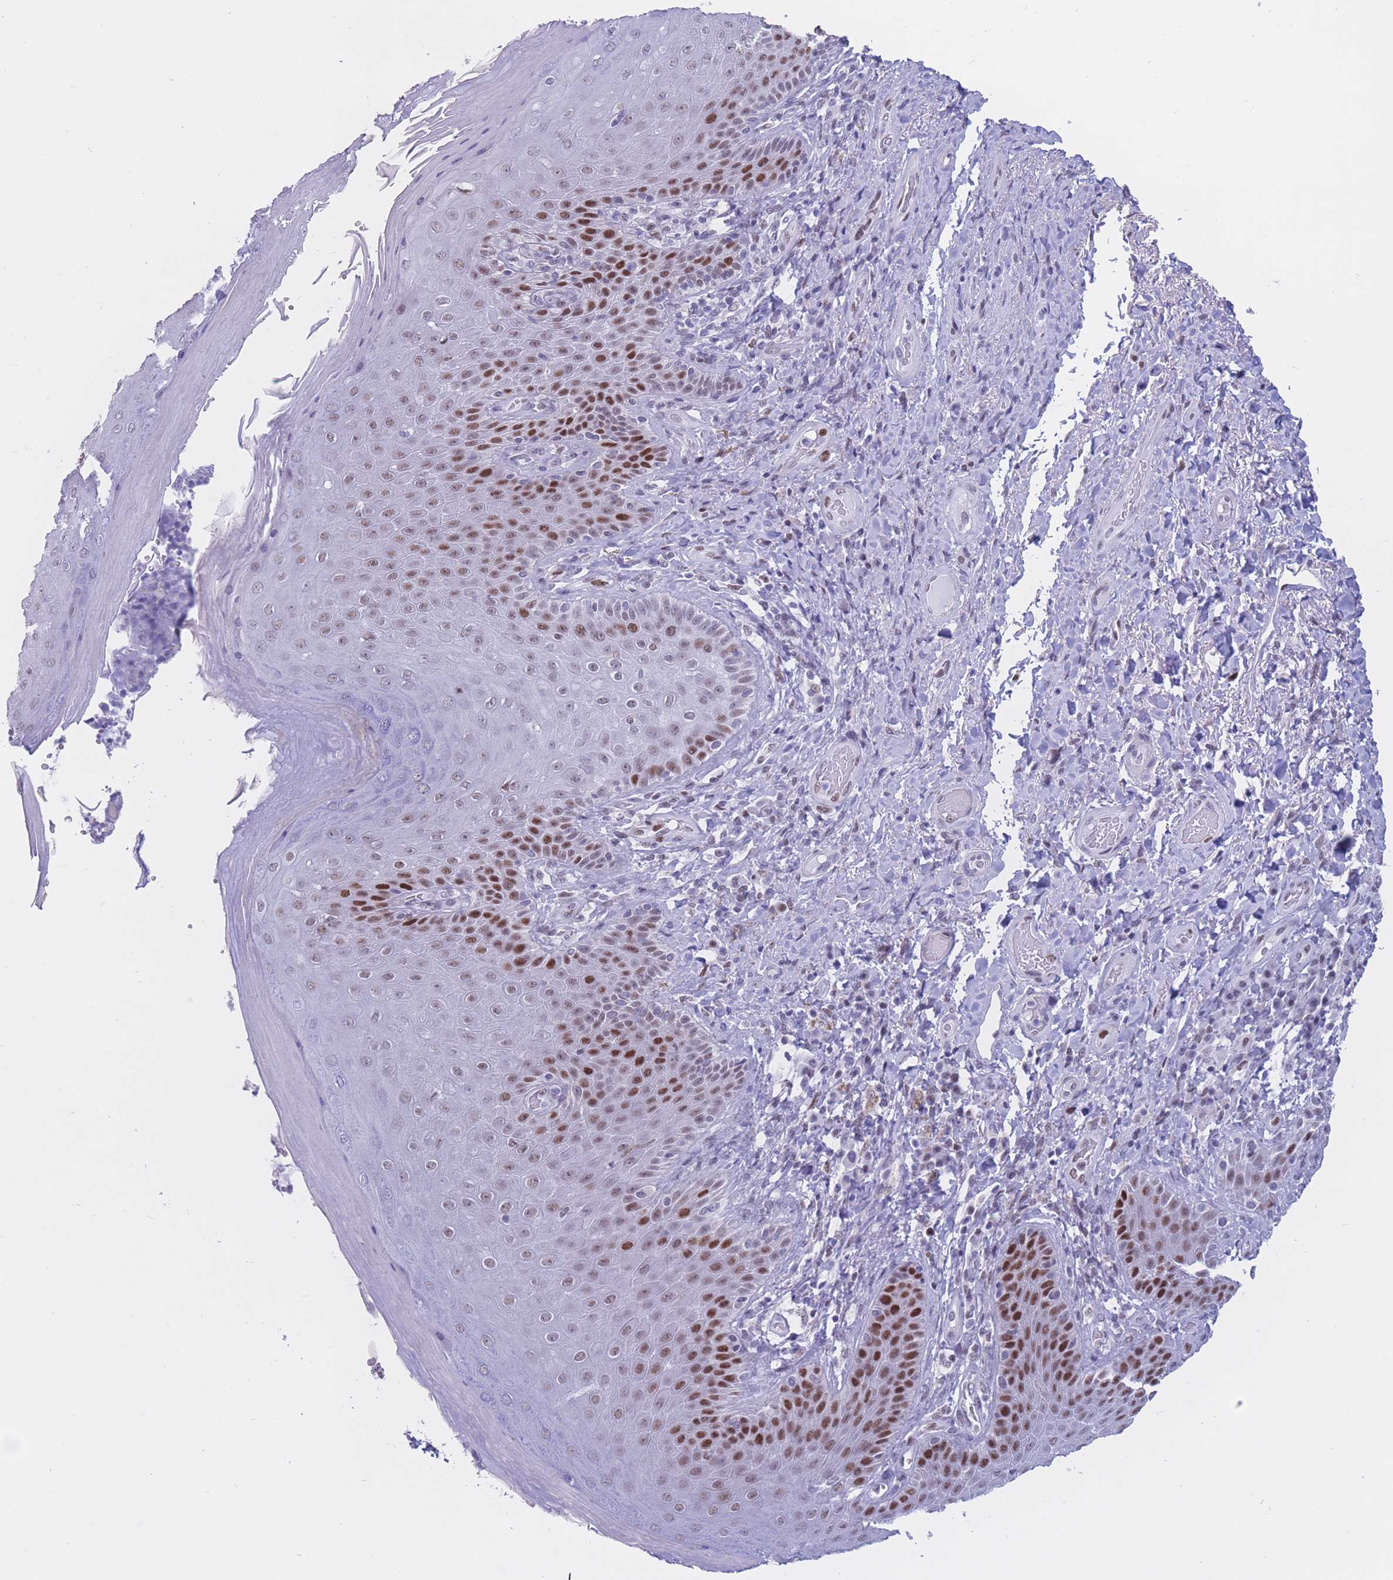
{"staining": {"intensity": "strong", "quantity": "25%-75%", "location": "nuclear"}, "tissue": "skin", "cell_type": "Epidermal cells", "image_type": "normal", "snomed": [{"axis": "morphology", "description": "Normal tissue, NOS"}, {"axis": "topography", "description": "Anal"}], "caption": "Benign skin displays strong nuclear expression in approximately 25%-75% of epidermal cells The staining is performed using DAB brown chromogen to label protein expression. The nuclei are counter-stained blue using hematoxylin..", "gene": "NASP", "patient": {"sex": "female", "age": 89}}